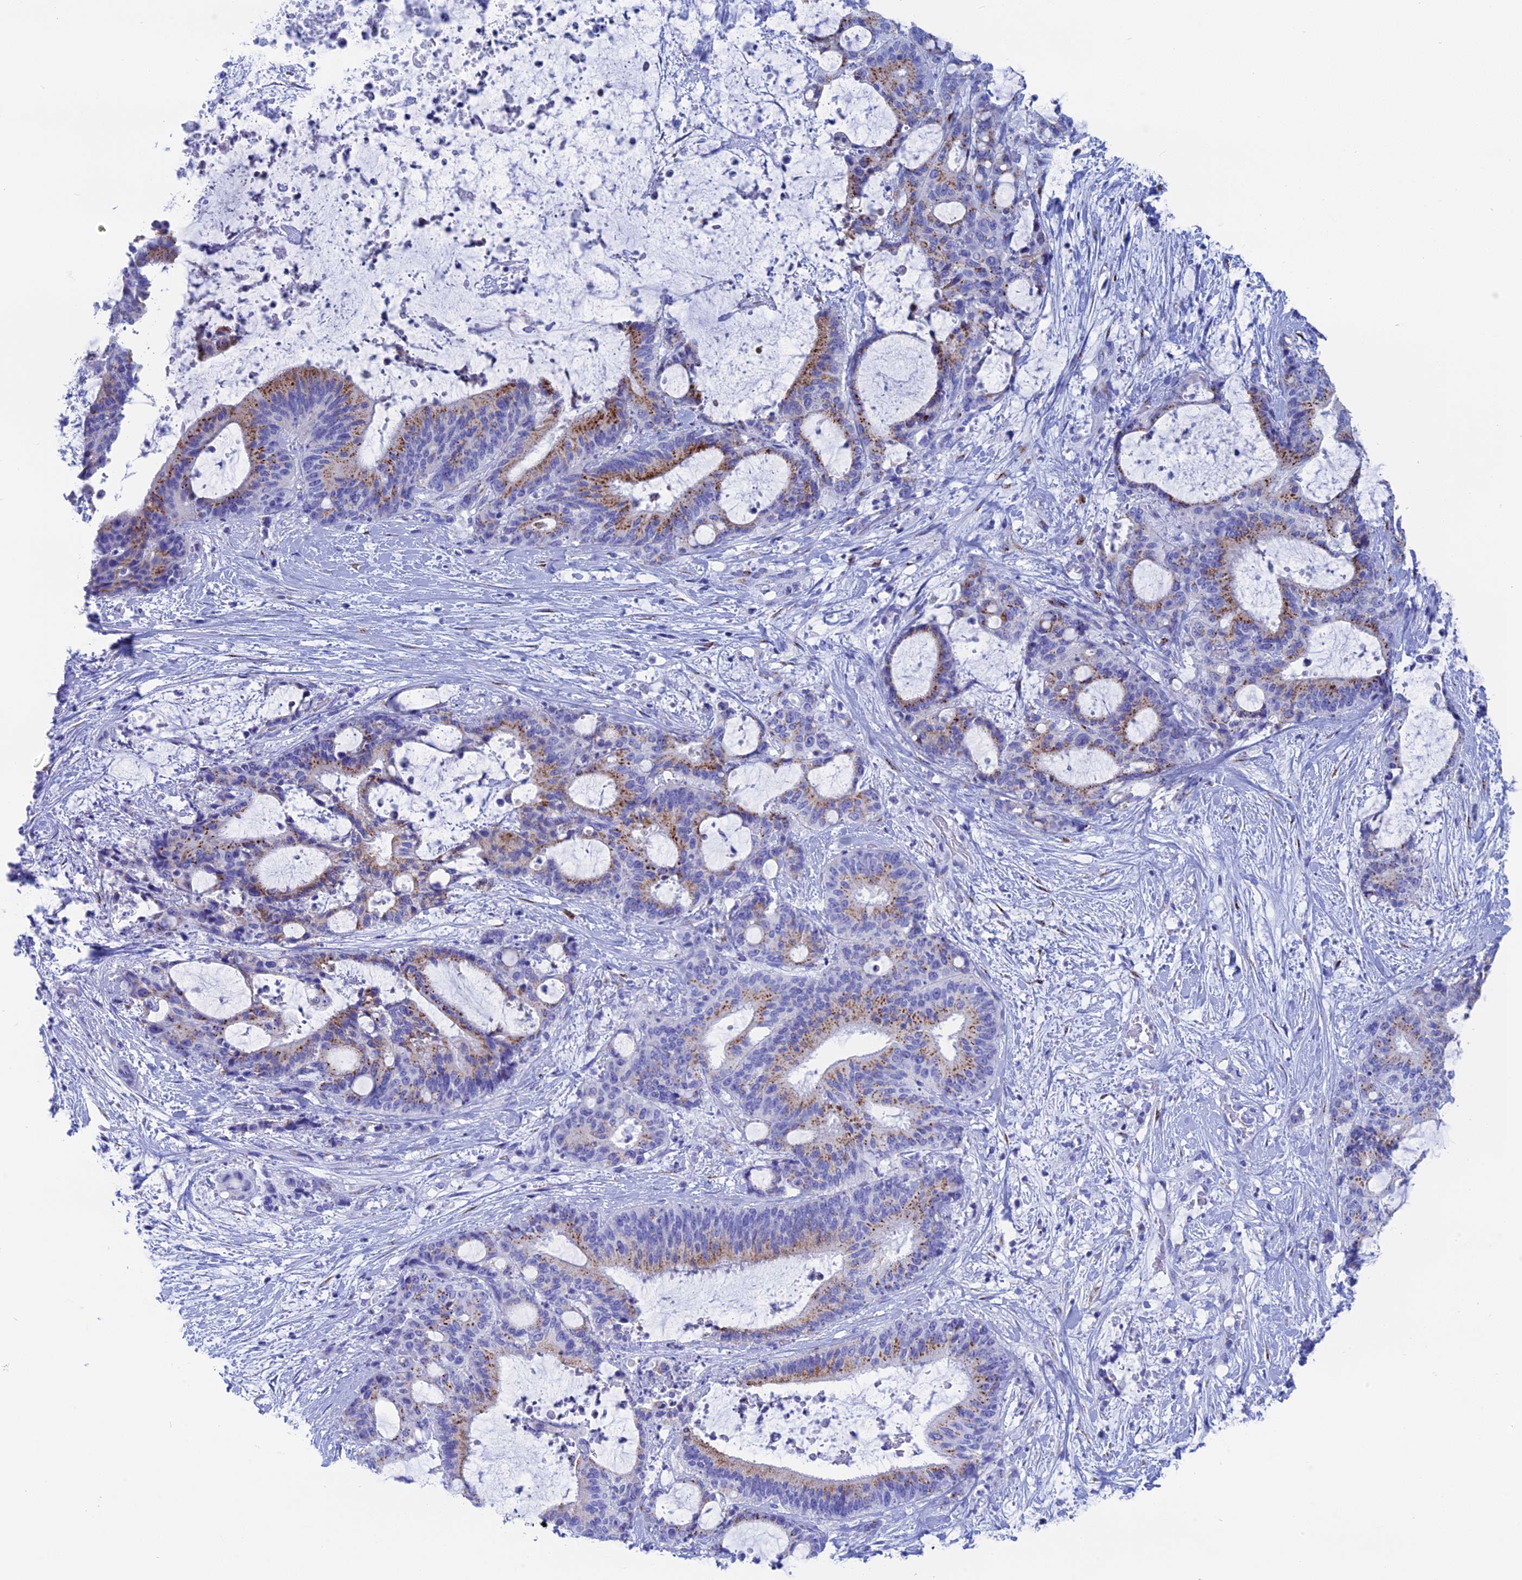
{"staining": {"intensity": "moderate", "quantity": ">75%", "location": "cytoplasmic/membranous"}, "tissue": "liver cancer", "cell_type": "Tumor cells", "image_type": "cancer", "snomed": [{"axis": "morphology", "description": "Normal tissue, NOS"}, {"axis": "morphology", "description": "Cholangiocarcinoma"}, {"axis": "topography", "description": "Liver"}, {"axis": "topography", "description": "Peripheral nerve tissue"}], "caption": "This histopathology image demonstrates liver cancer stained with immunohistochemistry (IHC) to label a protein in brown. The cytoplasmic/membranous of tumor cells show moderate positivity for the protein. Nuclei are counter-stained blue.", "gene": "ERICH4", "patient": {"sex": "female", "age": 73}}